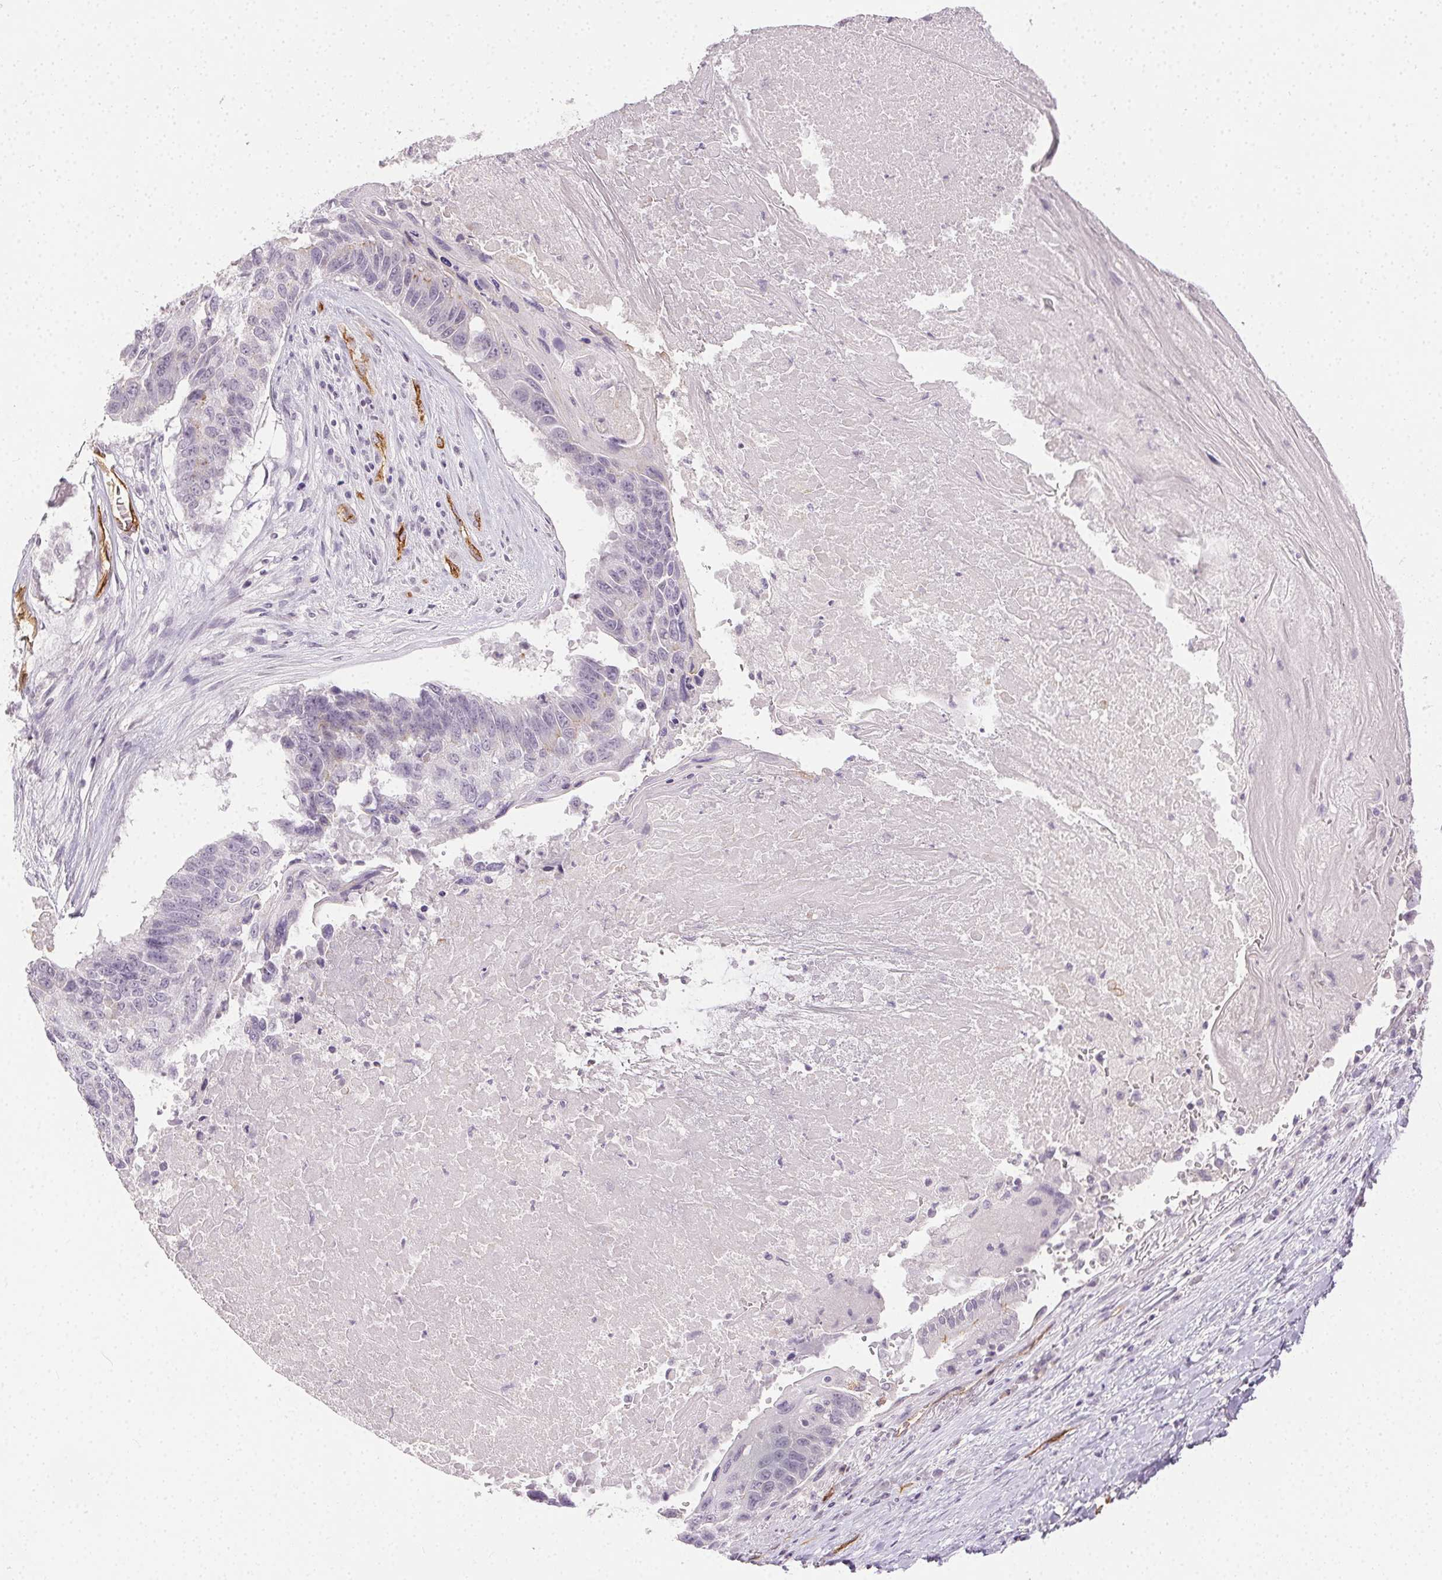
{"staining": {"intensity": "negative", "quantity": "none", "location": "none"}, "tissue": "lung cancer", "cell_type": "Tumor cells", "image_type": "cancer", "snomed": [{"axis": "morphology", "description": "Squamous cell carcinoma, NOS"}, {"axis": "topography", "description": "Lung"}], "caption": "Lung cancer (squamous cell carcinoma) stained for a protein using immunohistochemistry reveals no positivity tumor cells.", "gene": "PODXL", "patient": {"sex": "male", "age": 73}}